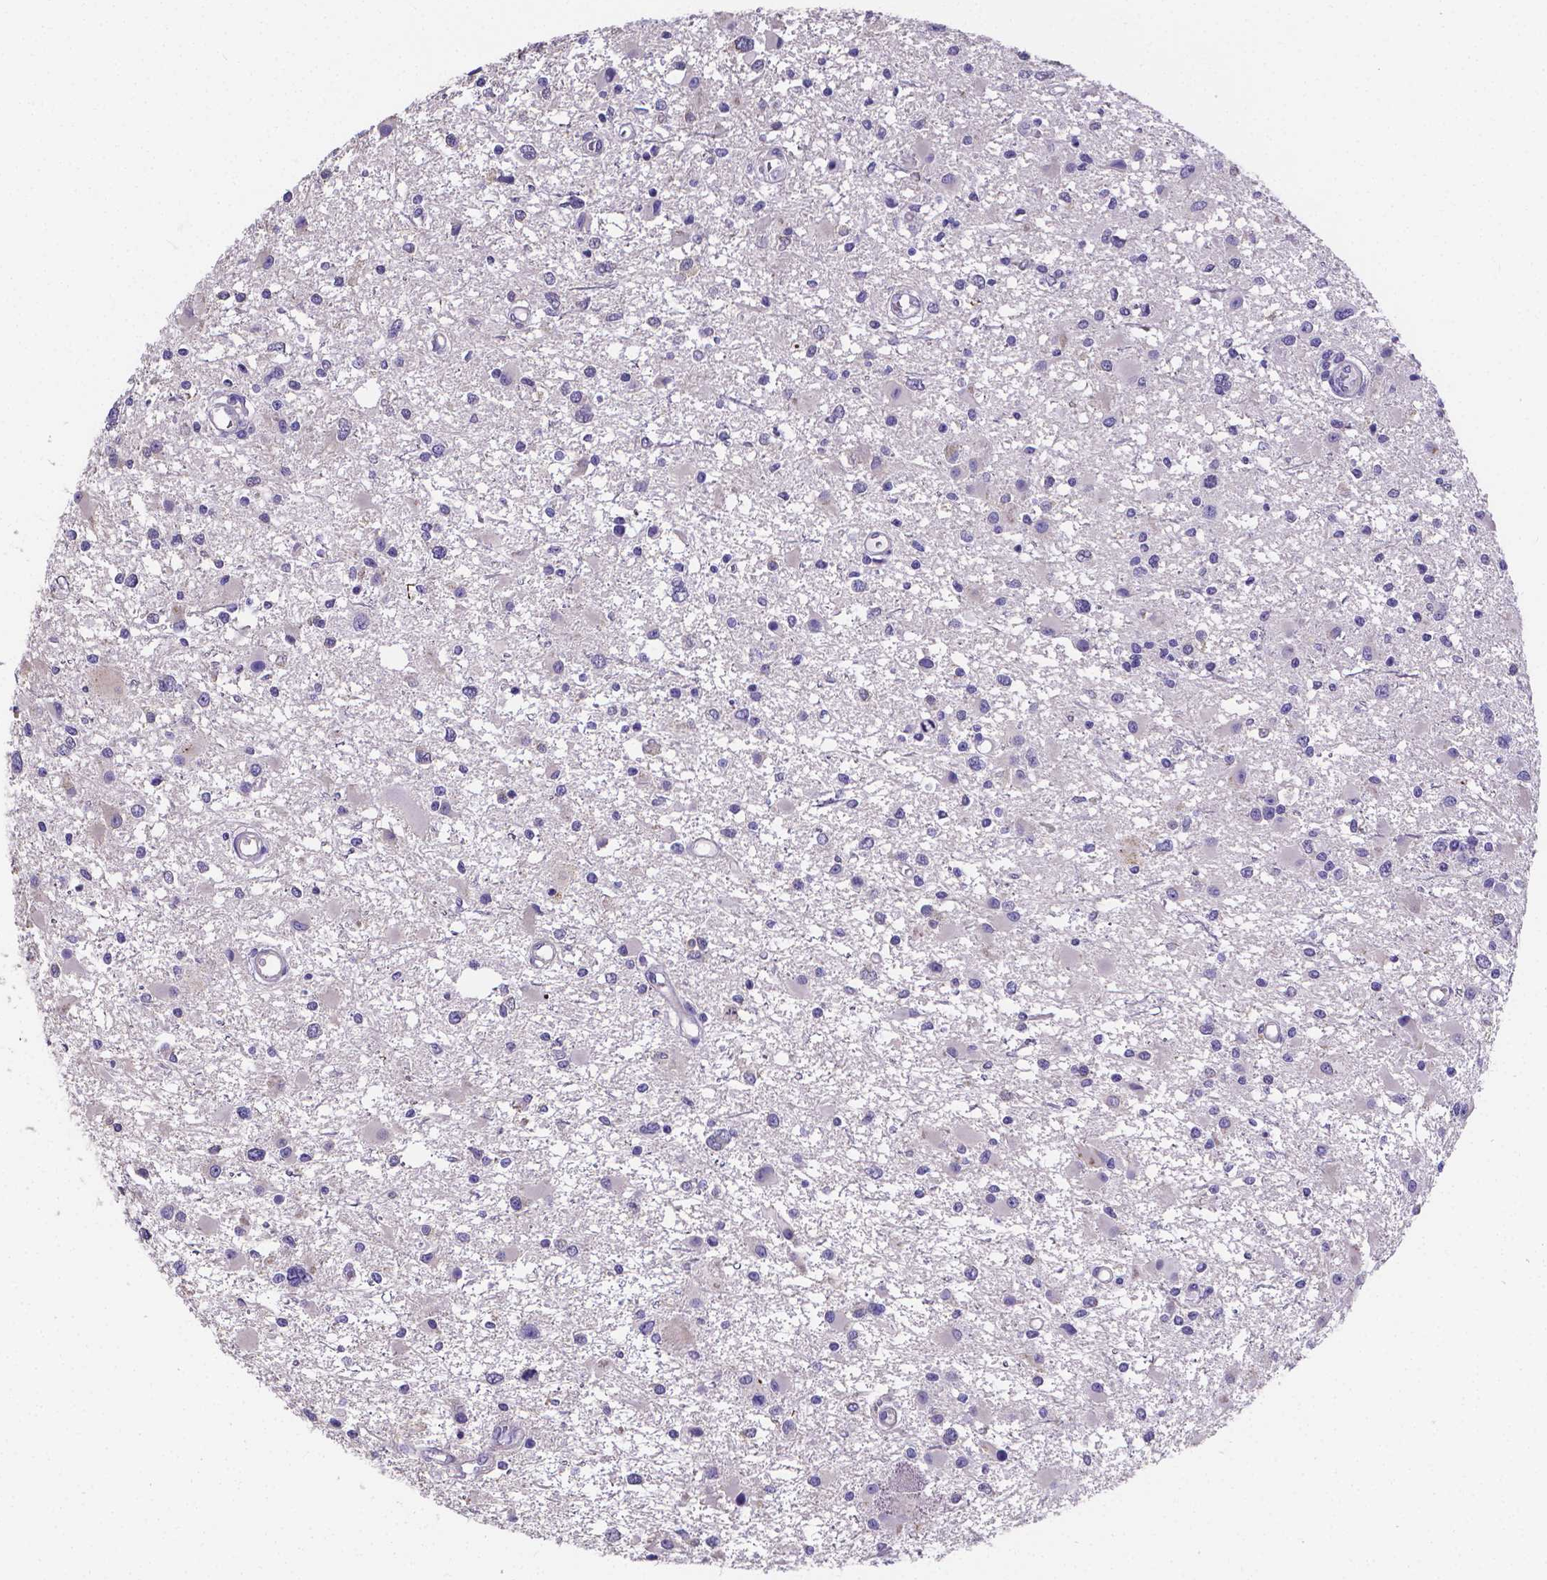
{"staining": {"intensity": "negative", "quantity": "none", "location": "none"}, "tissue": "glioma", "cell_type": "Tumor cells", "image_type": "cancer", "snomed": [{"axis": "morphology", "description": "Glioma, malignant, High grade"}, {"axis": "topography", "description": "Brain"}], "caption": "There is no significant expression in tumor cells of glioma.", "gene": "ATP6V1D", "patient": {"sex": "male", "age": 54}}